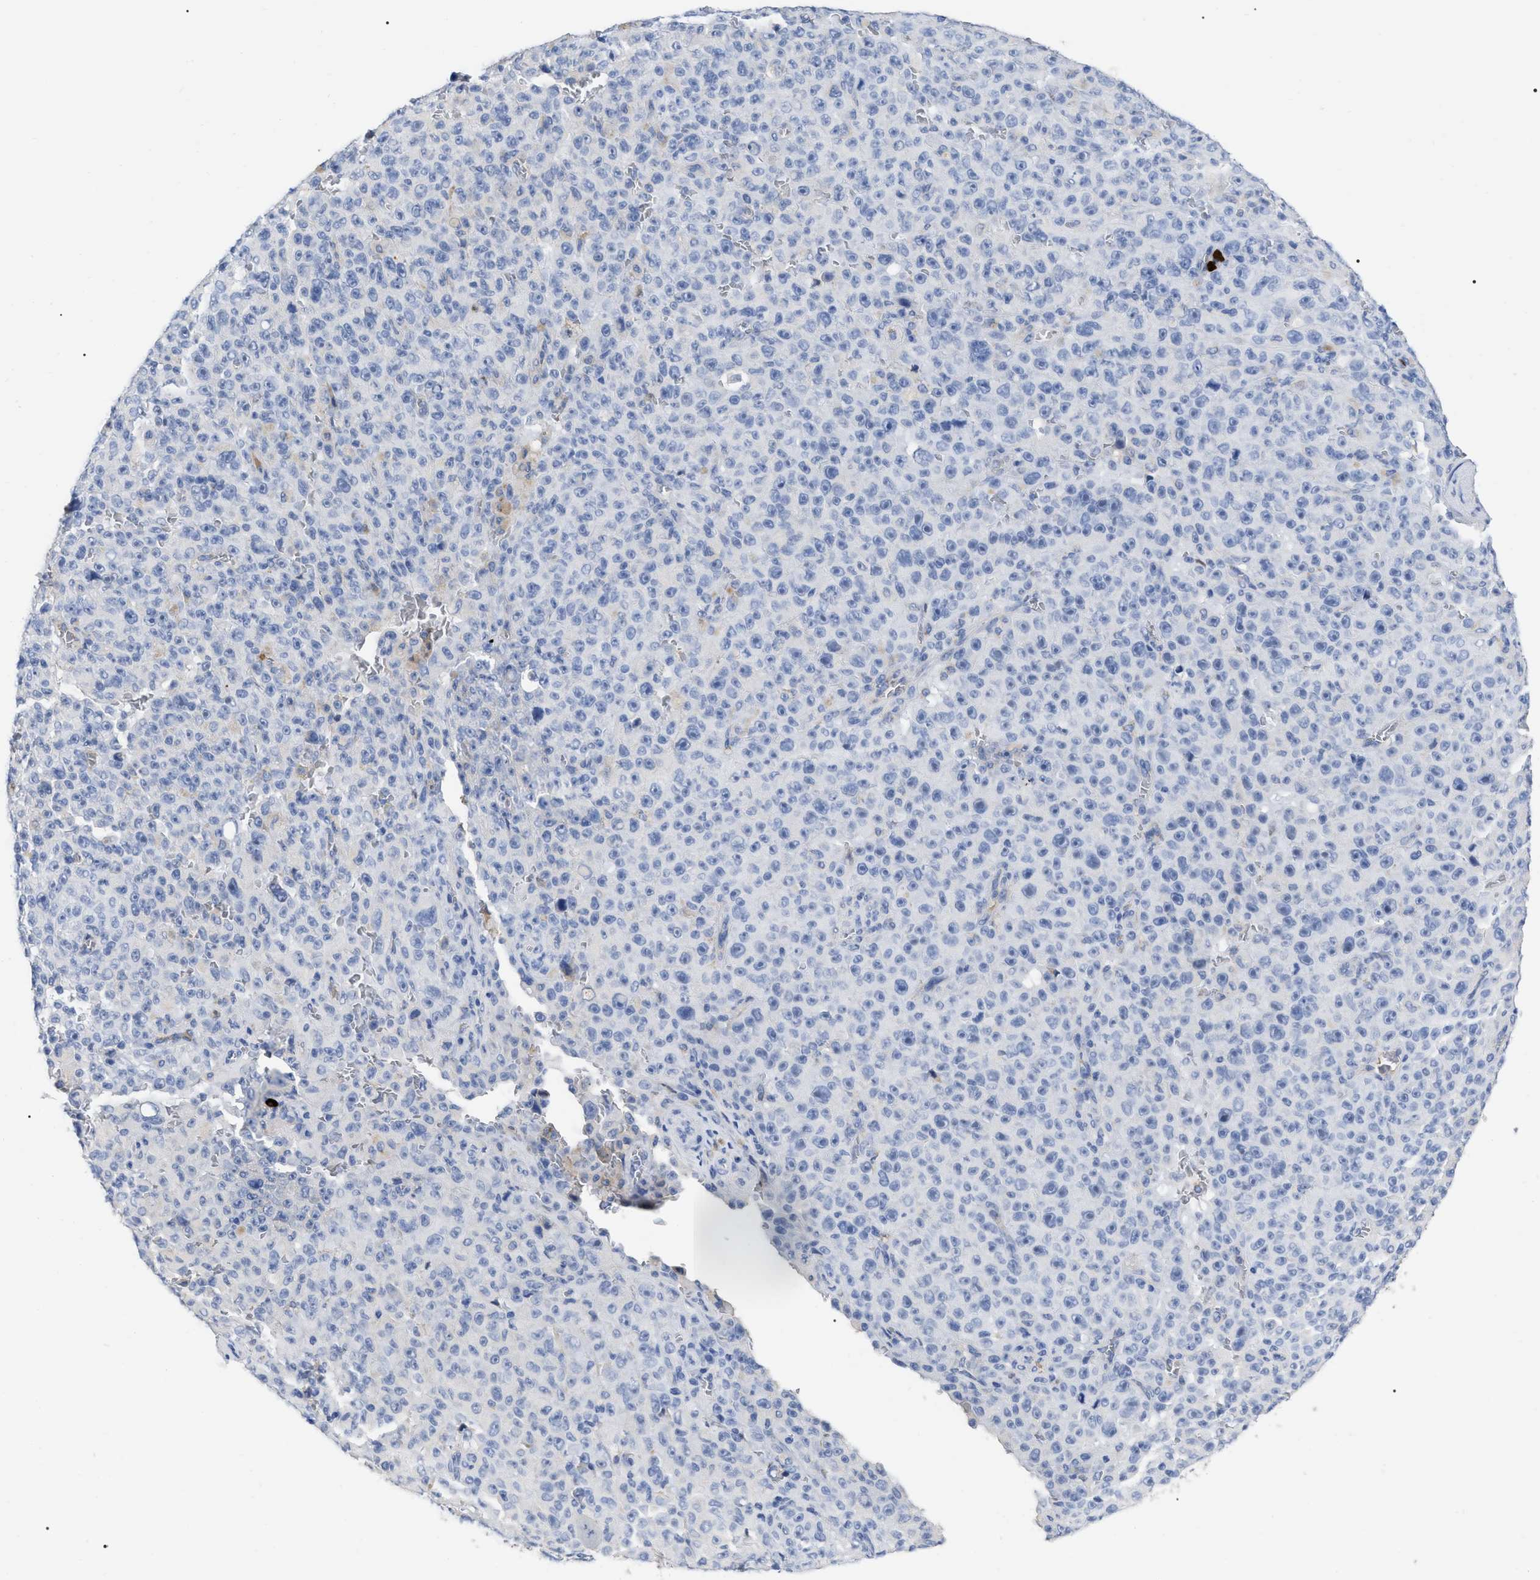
{"staining": {"intensity": "negative", "quantity": "none", "location": "none"}, "tissue": "melanoma", "cell_type": "Tumor cells", "image_type": "cancer", "snomed": [{"axis": "morphology", "description": "Malignant melanoma, NOS"}, {"axis": "topography", "description": "Skin"}], "caption": "Immunohistochemistry (IHC) image of neoplastic tissue: human melanoma stained with DAB shows no significant protein expression in tumor cells.", "gene": "IGHV5-51", "patient": {"sex": "female", "age": 82}}